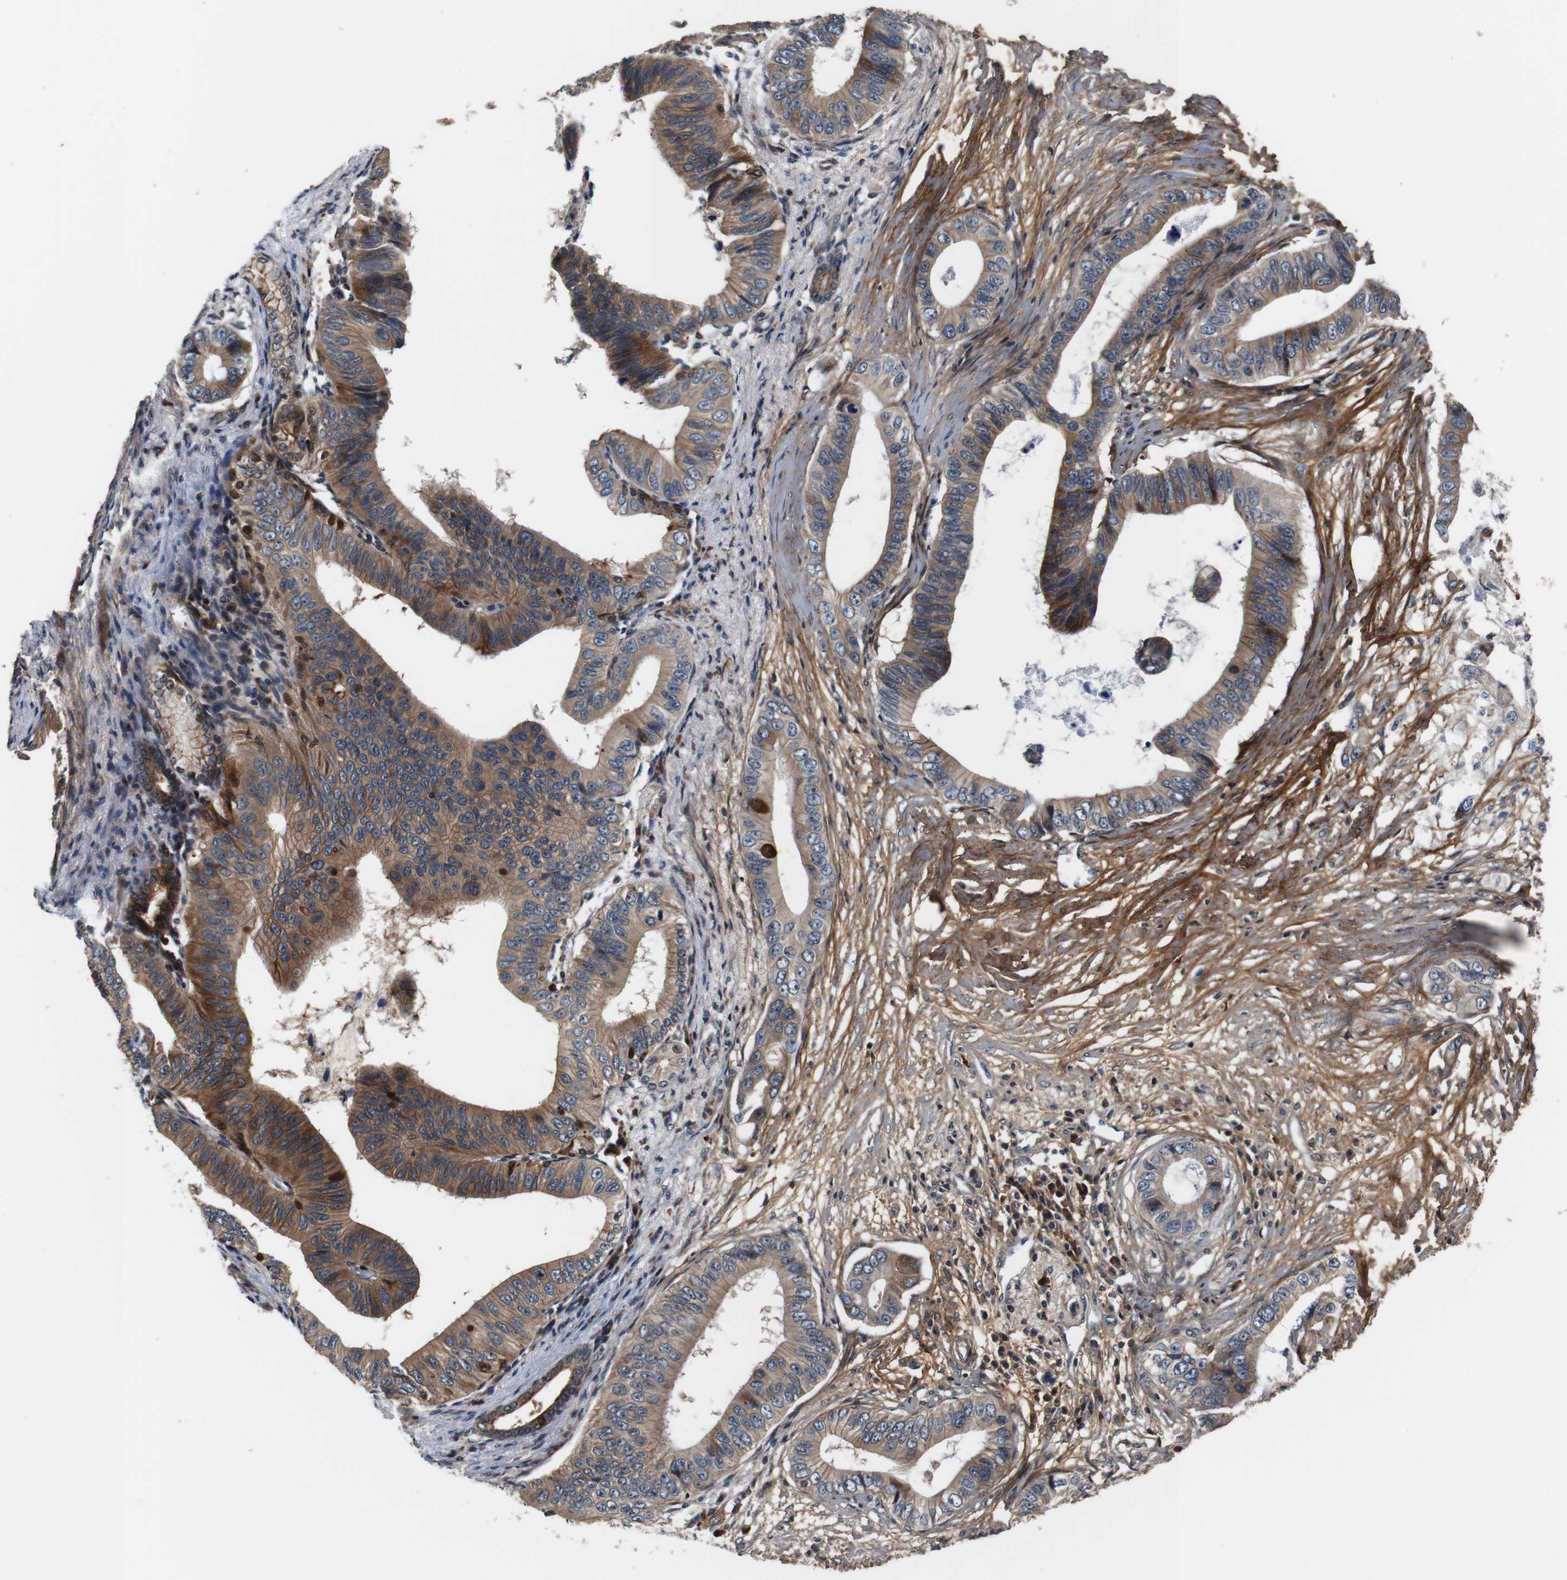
{"staining": {"intensity": "moderate", "quantity": ">75%", "location": "cytoplasmic/membranous"}, "tissue": "pancreatic cancer", "cell_type": "Tumor cells", "image_type": "cancer", "snomed": [{"axis": "morphology", "description": "Adenocarcinoma, NOS"}, {"axis": "topography", "description": "Pancreas"}], "caption": "Pancreatic cancer was stained to show a protein in brown. There is medium levels of moderate cytoplasmic/membranous positivity in approximately >75% of tumor cells.", "gene": "LRP4", "patient": {"sex": "male", "age": 77}}